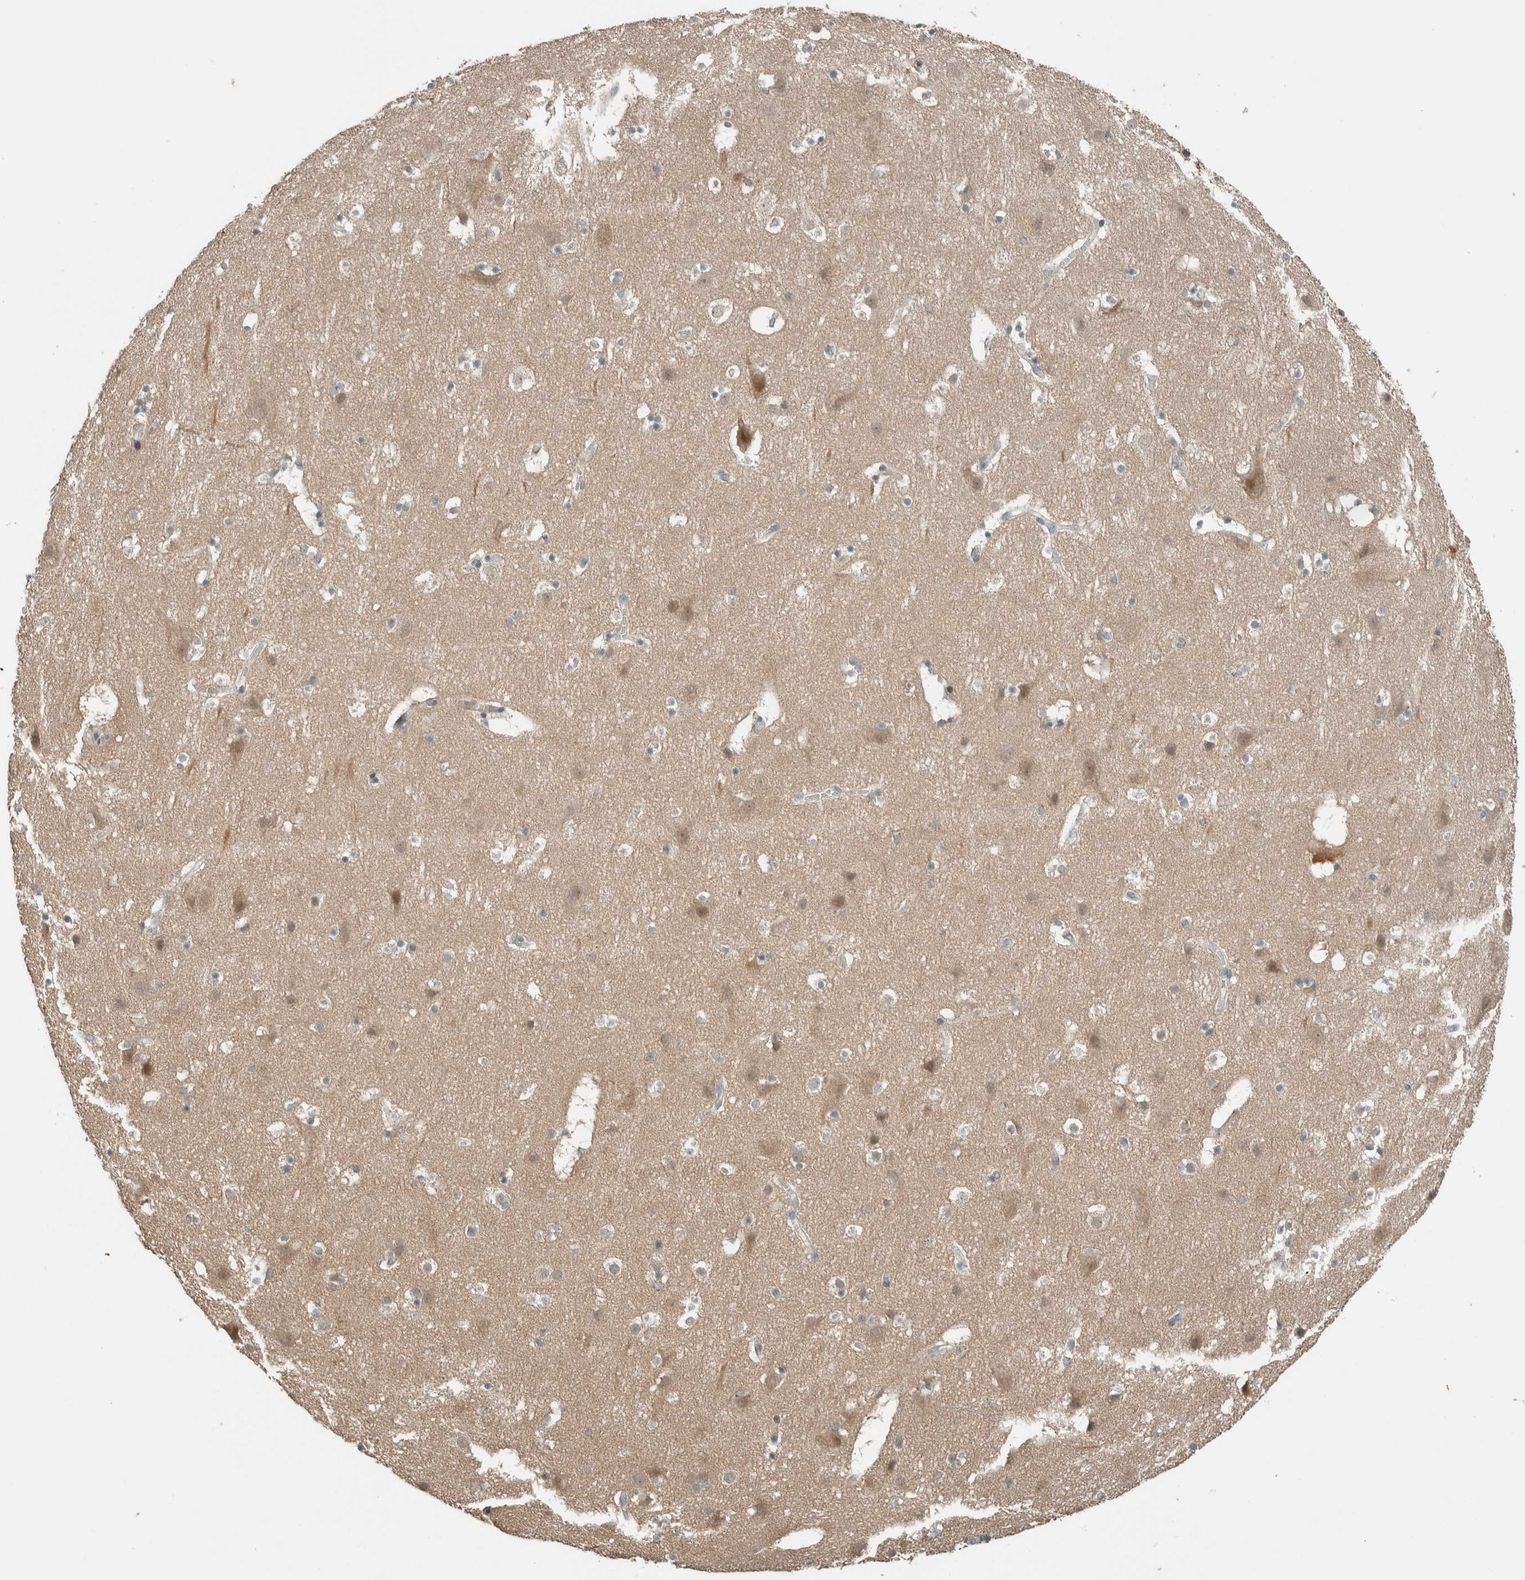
{"staining": {"intensity": "moderate", "quantity": "<25%", "location": "cytoplasmic/membranous"}, "tissue": "cerebral cortex", "cell_type": "Endothelial cells", "image_type": "normal", "snomed": [{"axis": "morphology", "description": "Normal tissue, NOS"}, {"axis": "topography", "description": "Cerebral cortex"}], "caption": "Unremarkable cerebral cortex demonstrates moderate cytoplasmic/membranous expression in about <25% of endothelial cells, visualized by immunohistochemistry. The staining is performed using DAB brown chromogen to label protein expression. The nuclei are counter-stained blue using hematoxylin.", "gene": "CTBP2", "patient": {"sex": "male", "age": 45}}